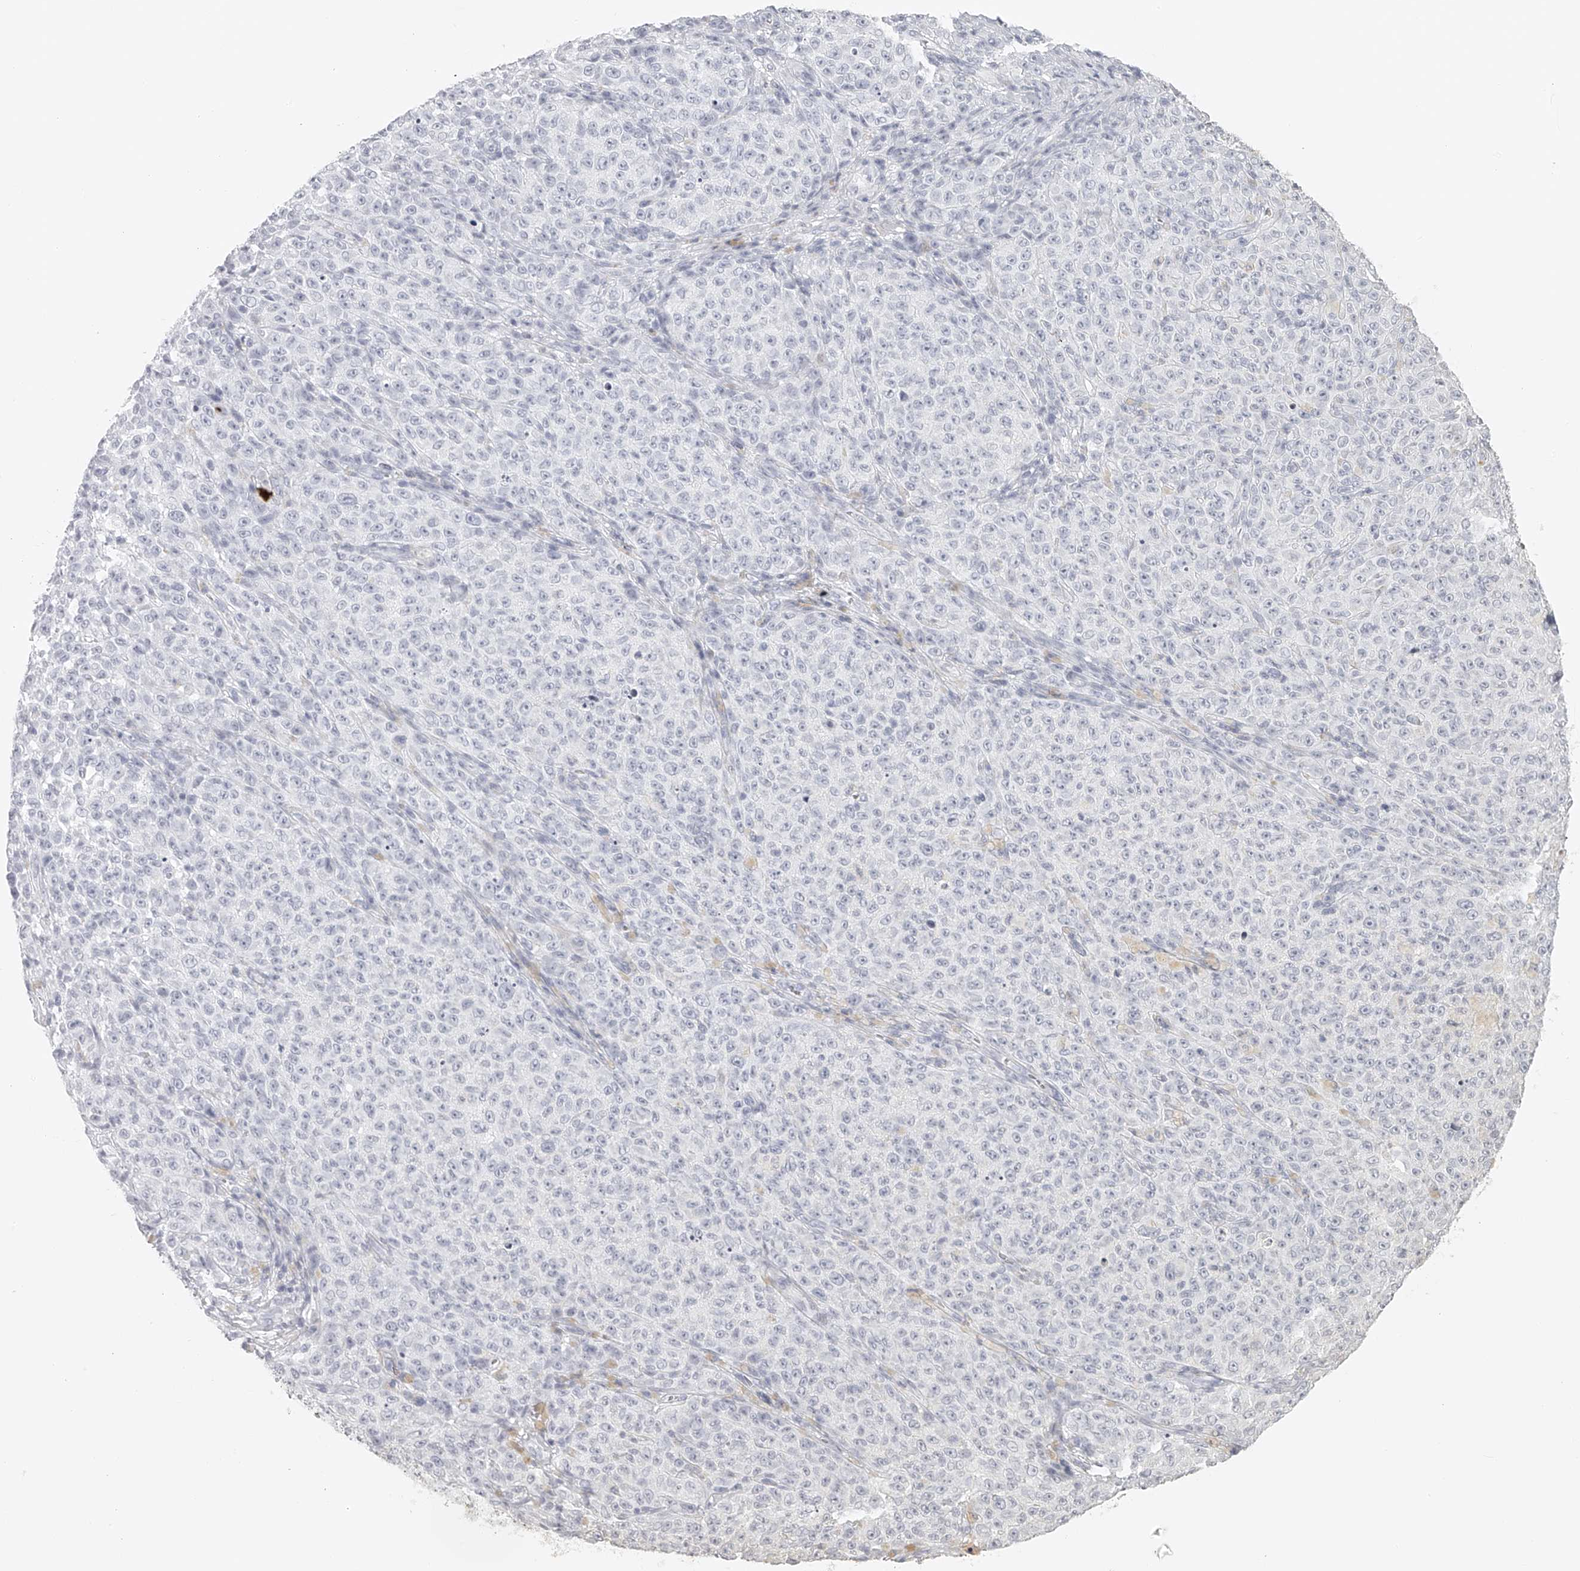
{"staining": {"intensity": "negative", "quantity": "none", "location": "none"}, "tissue": "melanoma", "cell_type": "Tumor cells", "image_type": "cancer", "snomed": [{"axis": "morphology", "description": "Malignant melanoma, NOS"}, {"axis": "topography", "description": "Skin"}], "caption": "Immunohistochemistry (IHC) of human melanoma shows no staining in tumor cells. (Immunohistochemistry (IHC), brightfield microscopy, high magnification).", "gene": "BCL2L11", "patient": {"sex": "female", "age": 82}}